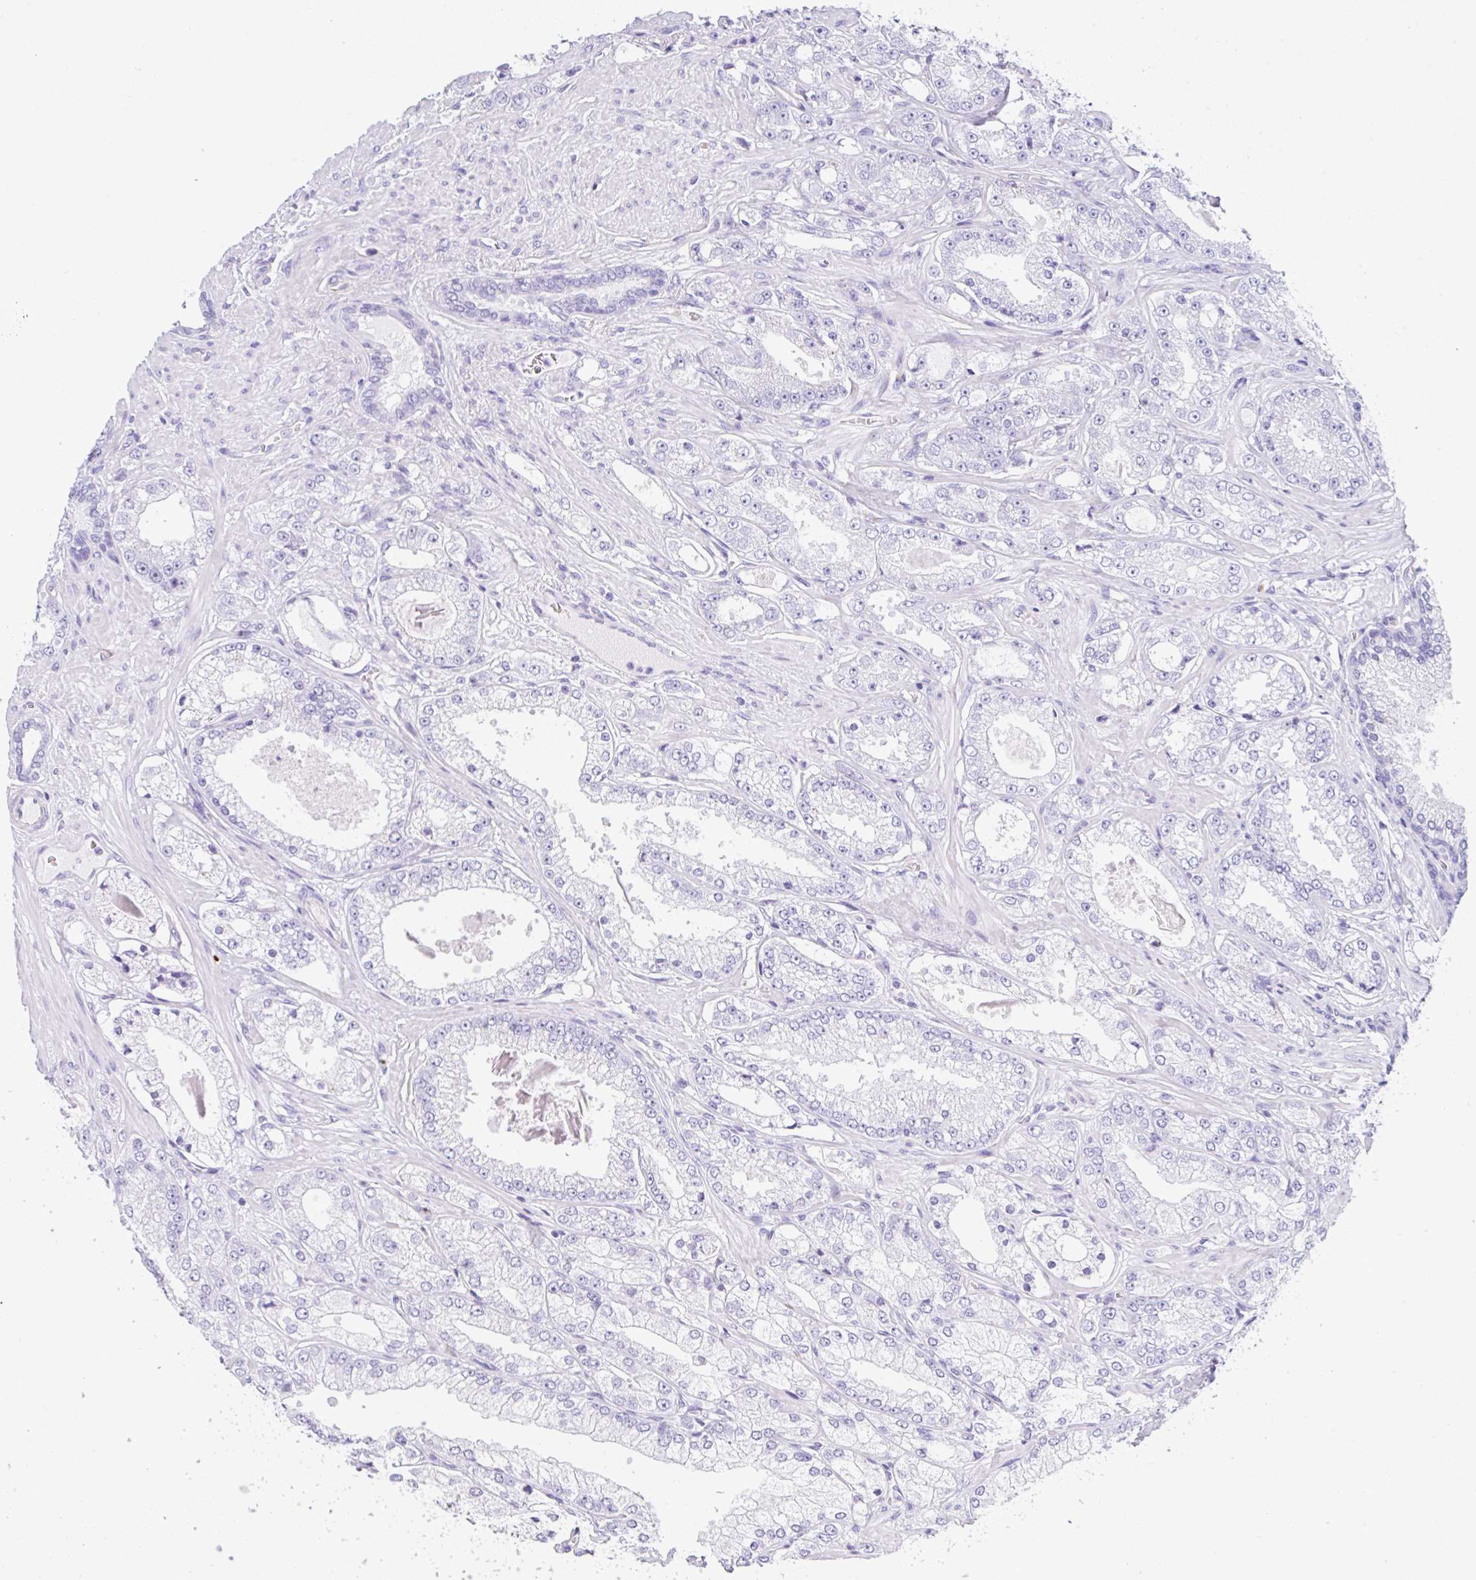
{"staining": {"intensity": "negative", "quantity": "none", "location": "none"}, "tissue": "prostate cancer", "cell_type": "Tumor cells", "image_type": "cancer", "snomed": [{"axis": "morphology", "description": "Normal tissue, NOS"}, {"axis": "morphology", "description": "Adenocarcinoma, High grade"}, {"axis": "topography", "description": "Prostate"}, {"axis": "topography", "description": "Peripheral nerve tissue"}], "caption": "This is an IHC histopathology image of human prostate cancer (adenocarcinoma (high-grade)). There is no staining in tumor cells.", "gene": "NDUFAF8", "patient": {"sex": "male", "age": 68}}